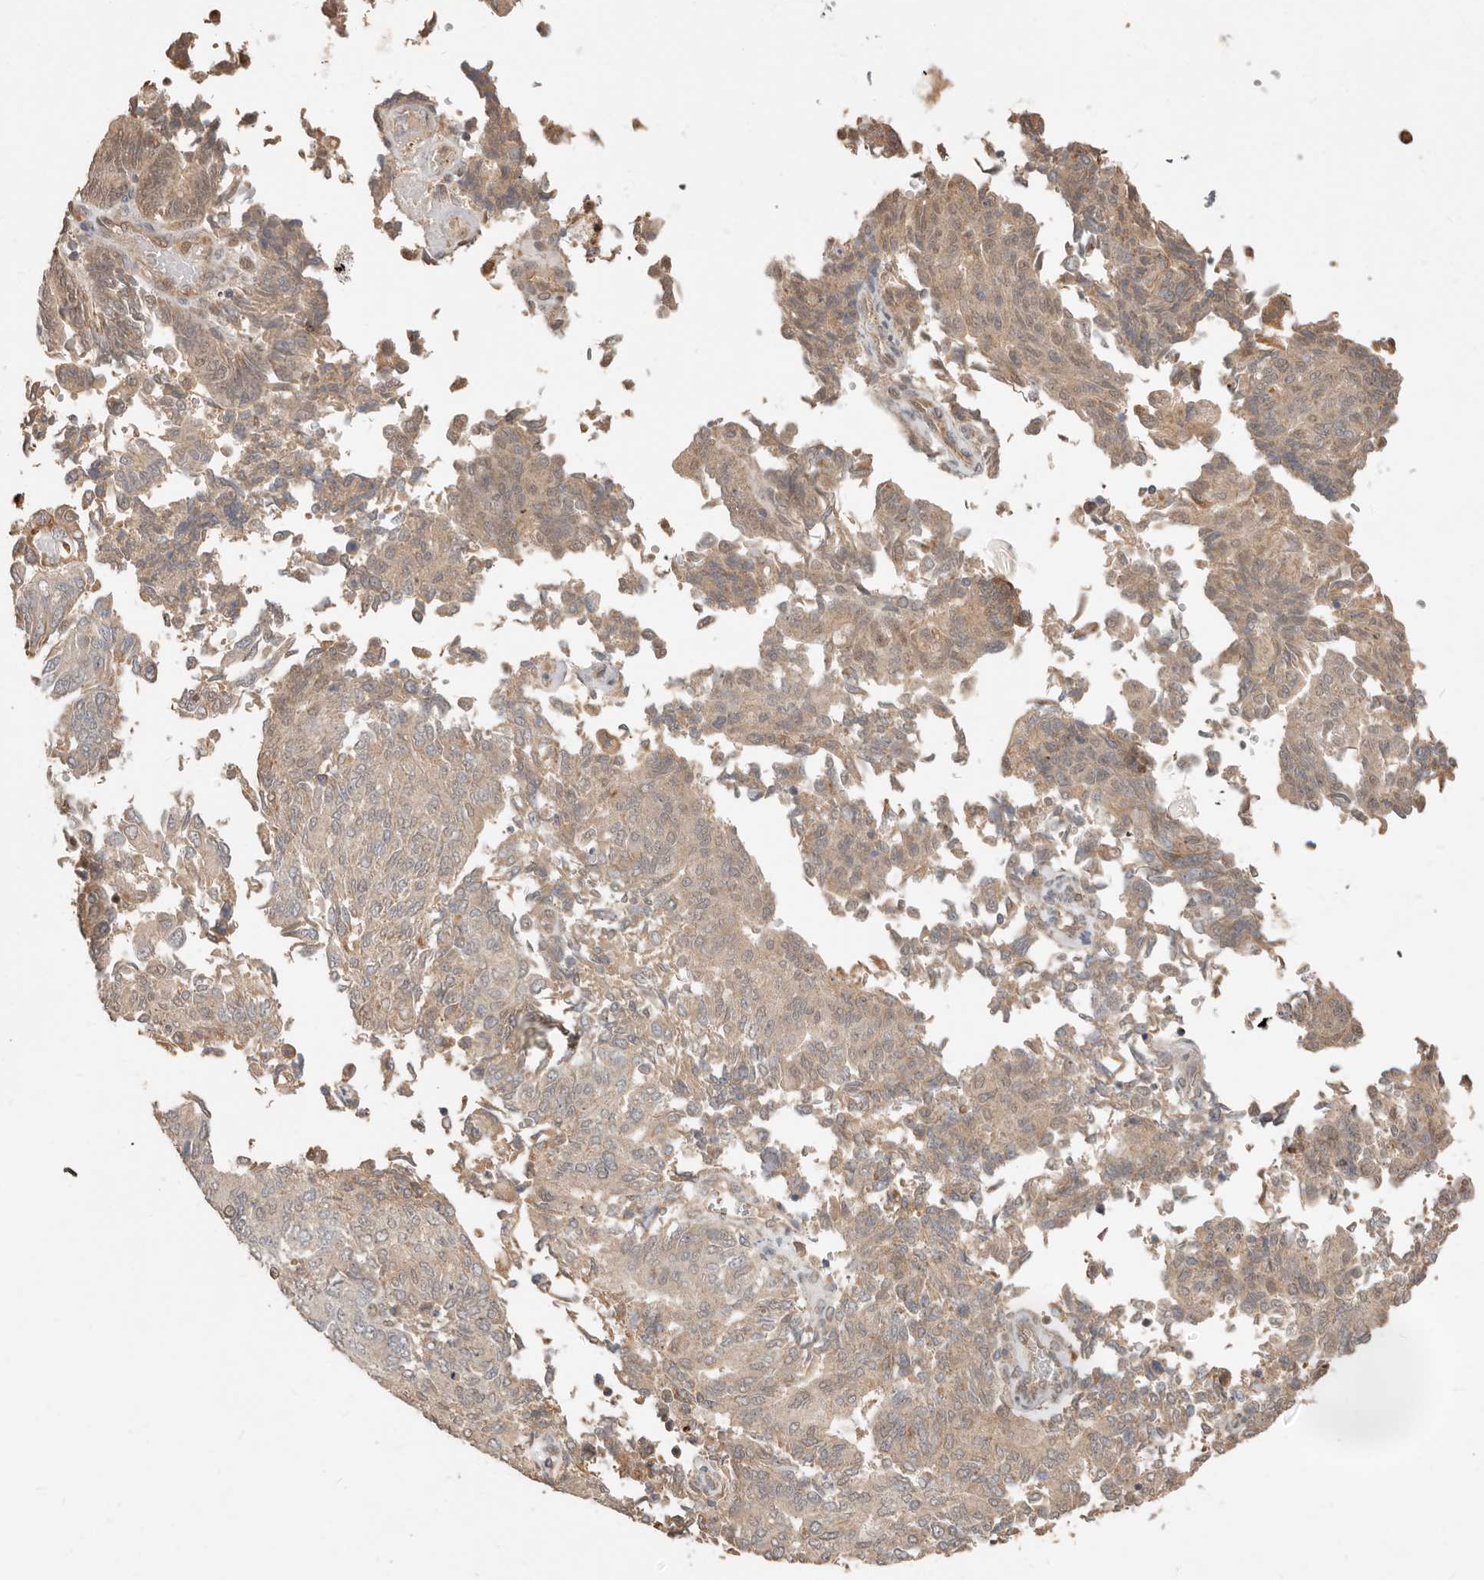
{"staining": {"intensity": "weak", "quantity": ">75%", "location": "cytoplasmic/membranous"}, "tissue": "endometrial cancer", "cell_type": "Tumor cells", "image_type": "cancer", "snomed": [{"axis": "morphology", "description": "Adenocarcinoma, NOS"}, {"axis": "topography", "description": "Endometrium"}], "caption": "DAB (3,3'-diaminobenzidine) immunohistochemical staining of human endometrial cancer shows weak cytoplasmic/membranous protein staining in approximately >75% of tumor cells.", "gene": "MTFR2", "patient": {"sex": "female", "age": 80}}